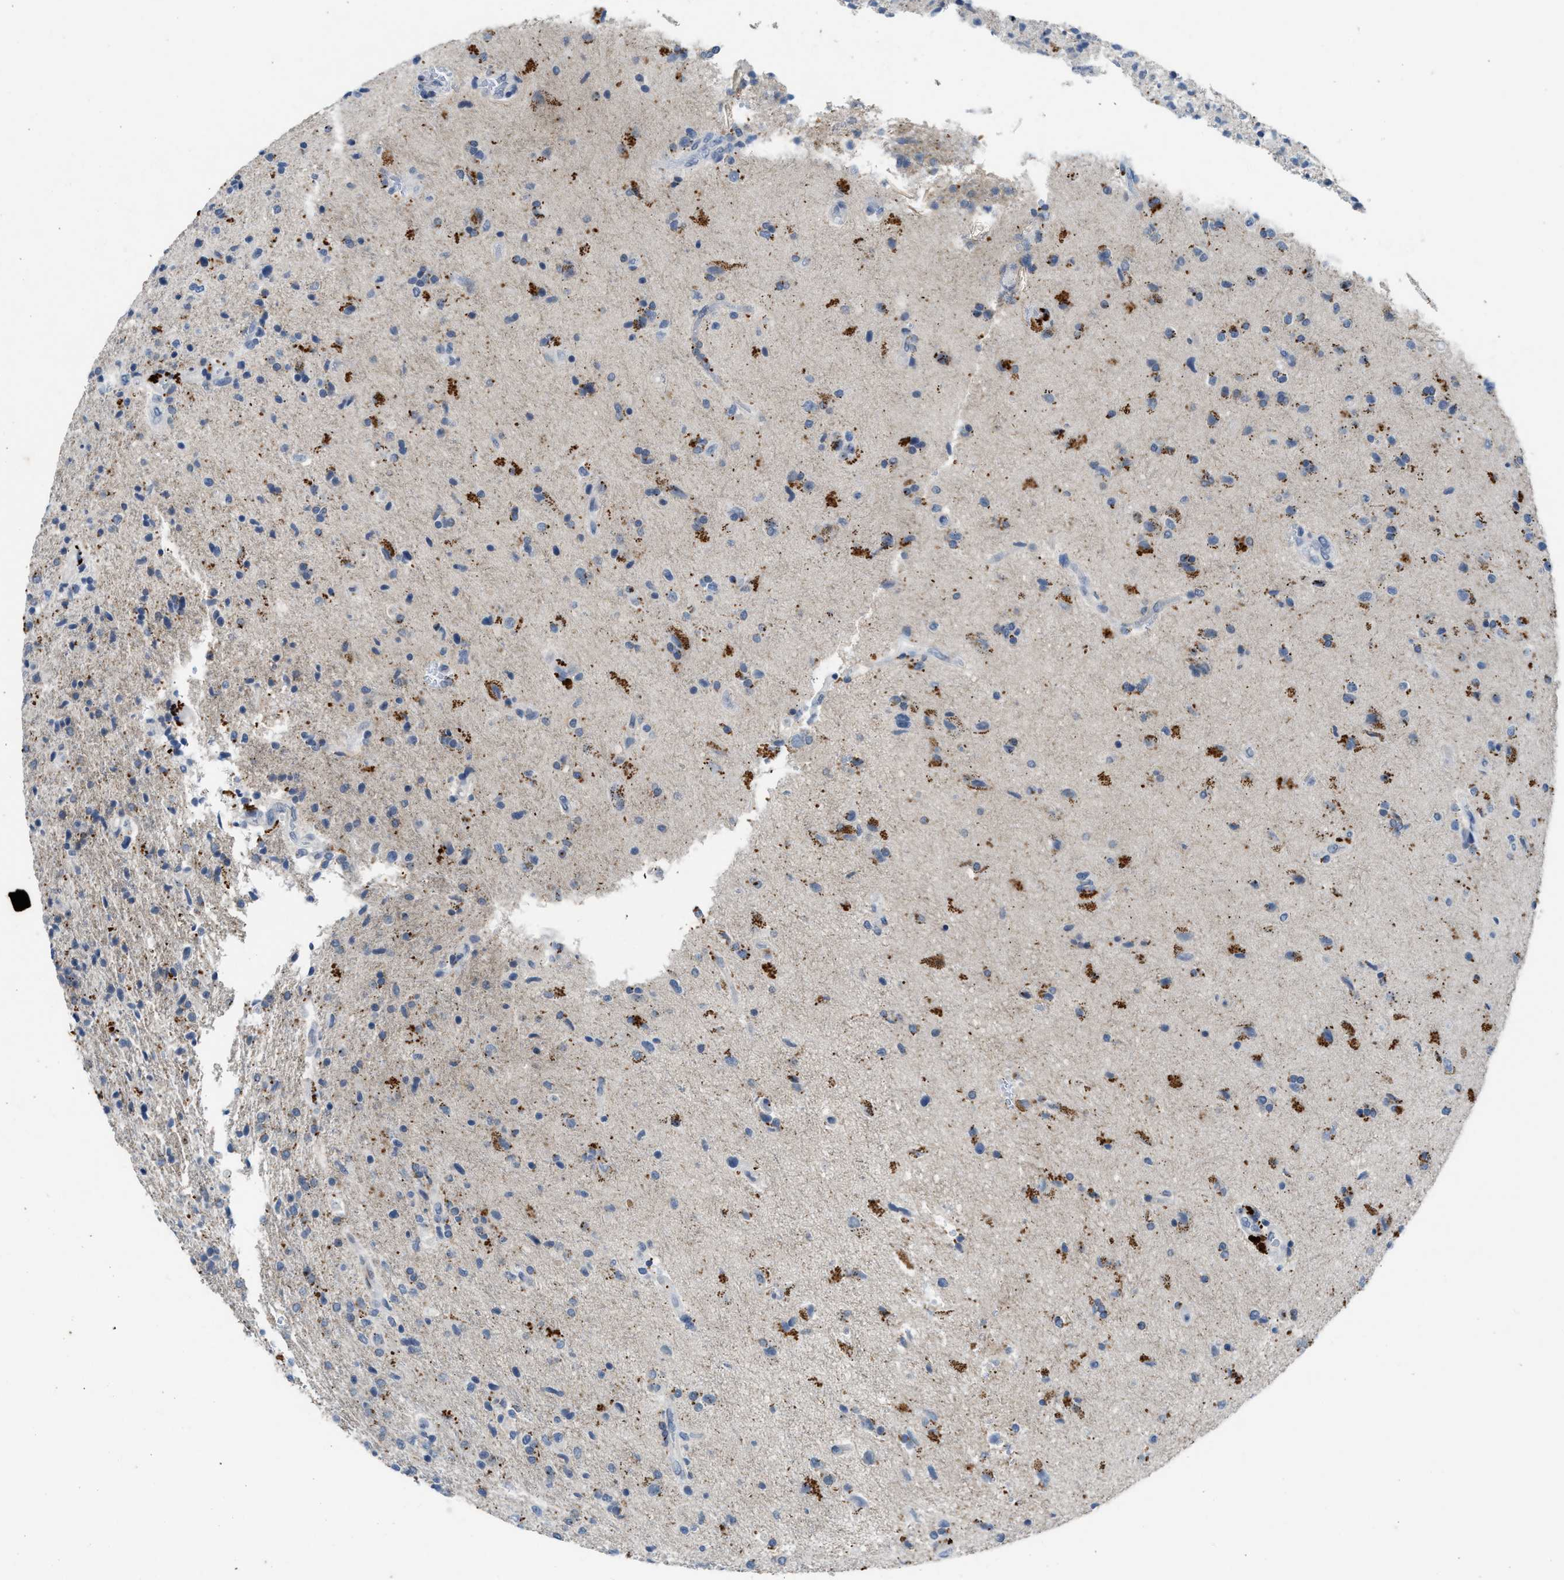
{"staining": {"intensity": "moderate", "quantity": "25%-75%", "location": "cytoplasmic/membranous"}, "tissue": "glioma", "cell_type": "Tumor cells", "image_type": "cancer", "snomed": [{"axis": "morphology", "description": "Glioma, malignant, High grade"}, {"axis": "topography", "description": "Brain"}], "caption": "Immunohistochemical staining of human glioma demonstrates medium levels of moderate cytoplasmic/membranous protein staining in about 25%-75% of tumor cells. The staining was performed using DAB (3,3'-diaminobenzidine), with brown indicating positive protein expression. Nuclei are stained blue with hematoxylin.", "gene": "SLC5A5", "patient": {"sex": "male", "age": 72}}